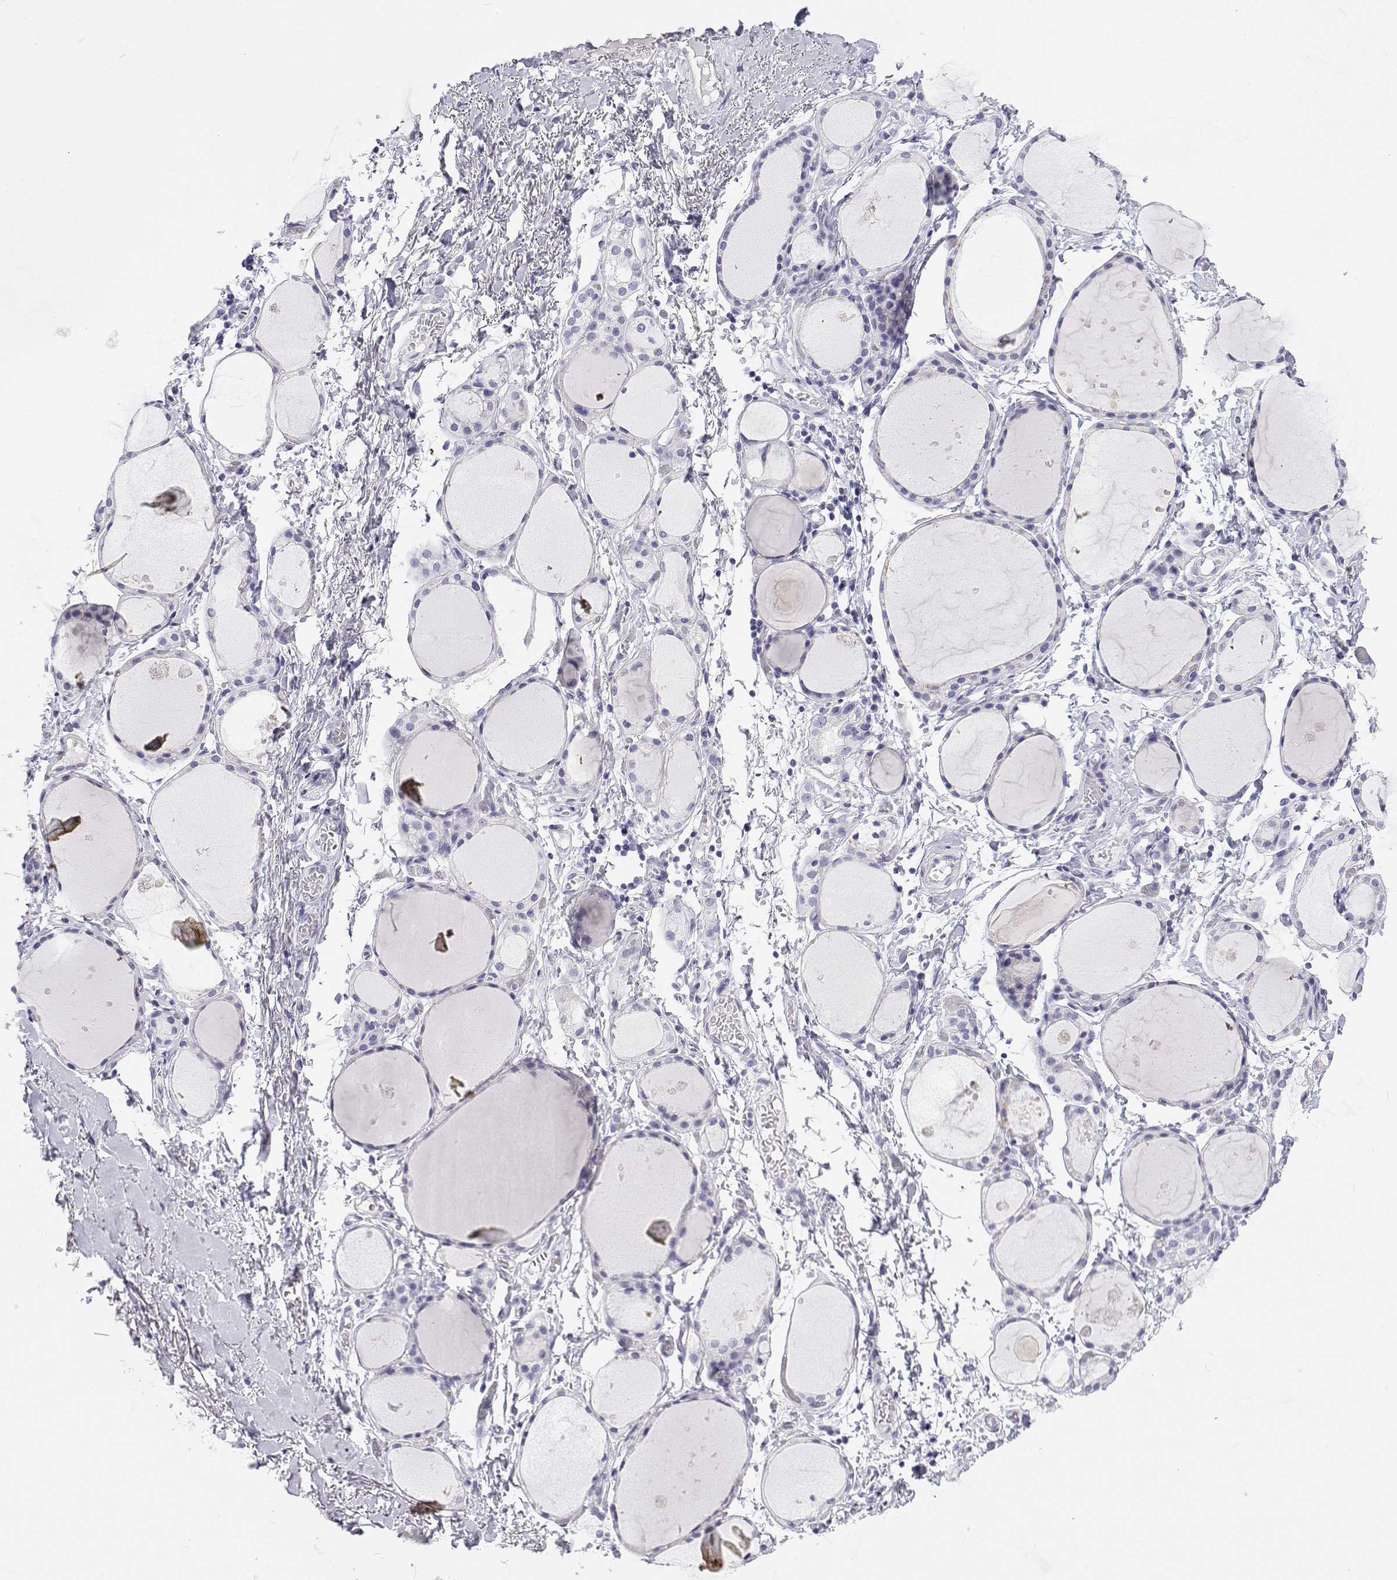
{"staining": {"intensity": "negative", "quantity": "none", "location": "none"}, "tissue": "thyroid gland", "cell_type": "Glandular cells", "image_type": "normal", "snomed": [{"axis": "morphology", "description": "Normal tissue, NOS"}, {"axis": "topography", "description": "Thyroid gland"}], "caption": "A micrograph of thyroid gland stained for a protein reveals no brown staining in glandular cells.", "gene": "BHMT", "patient": {"sex": "male", "age": 68}}